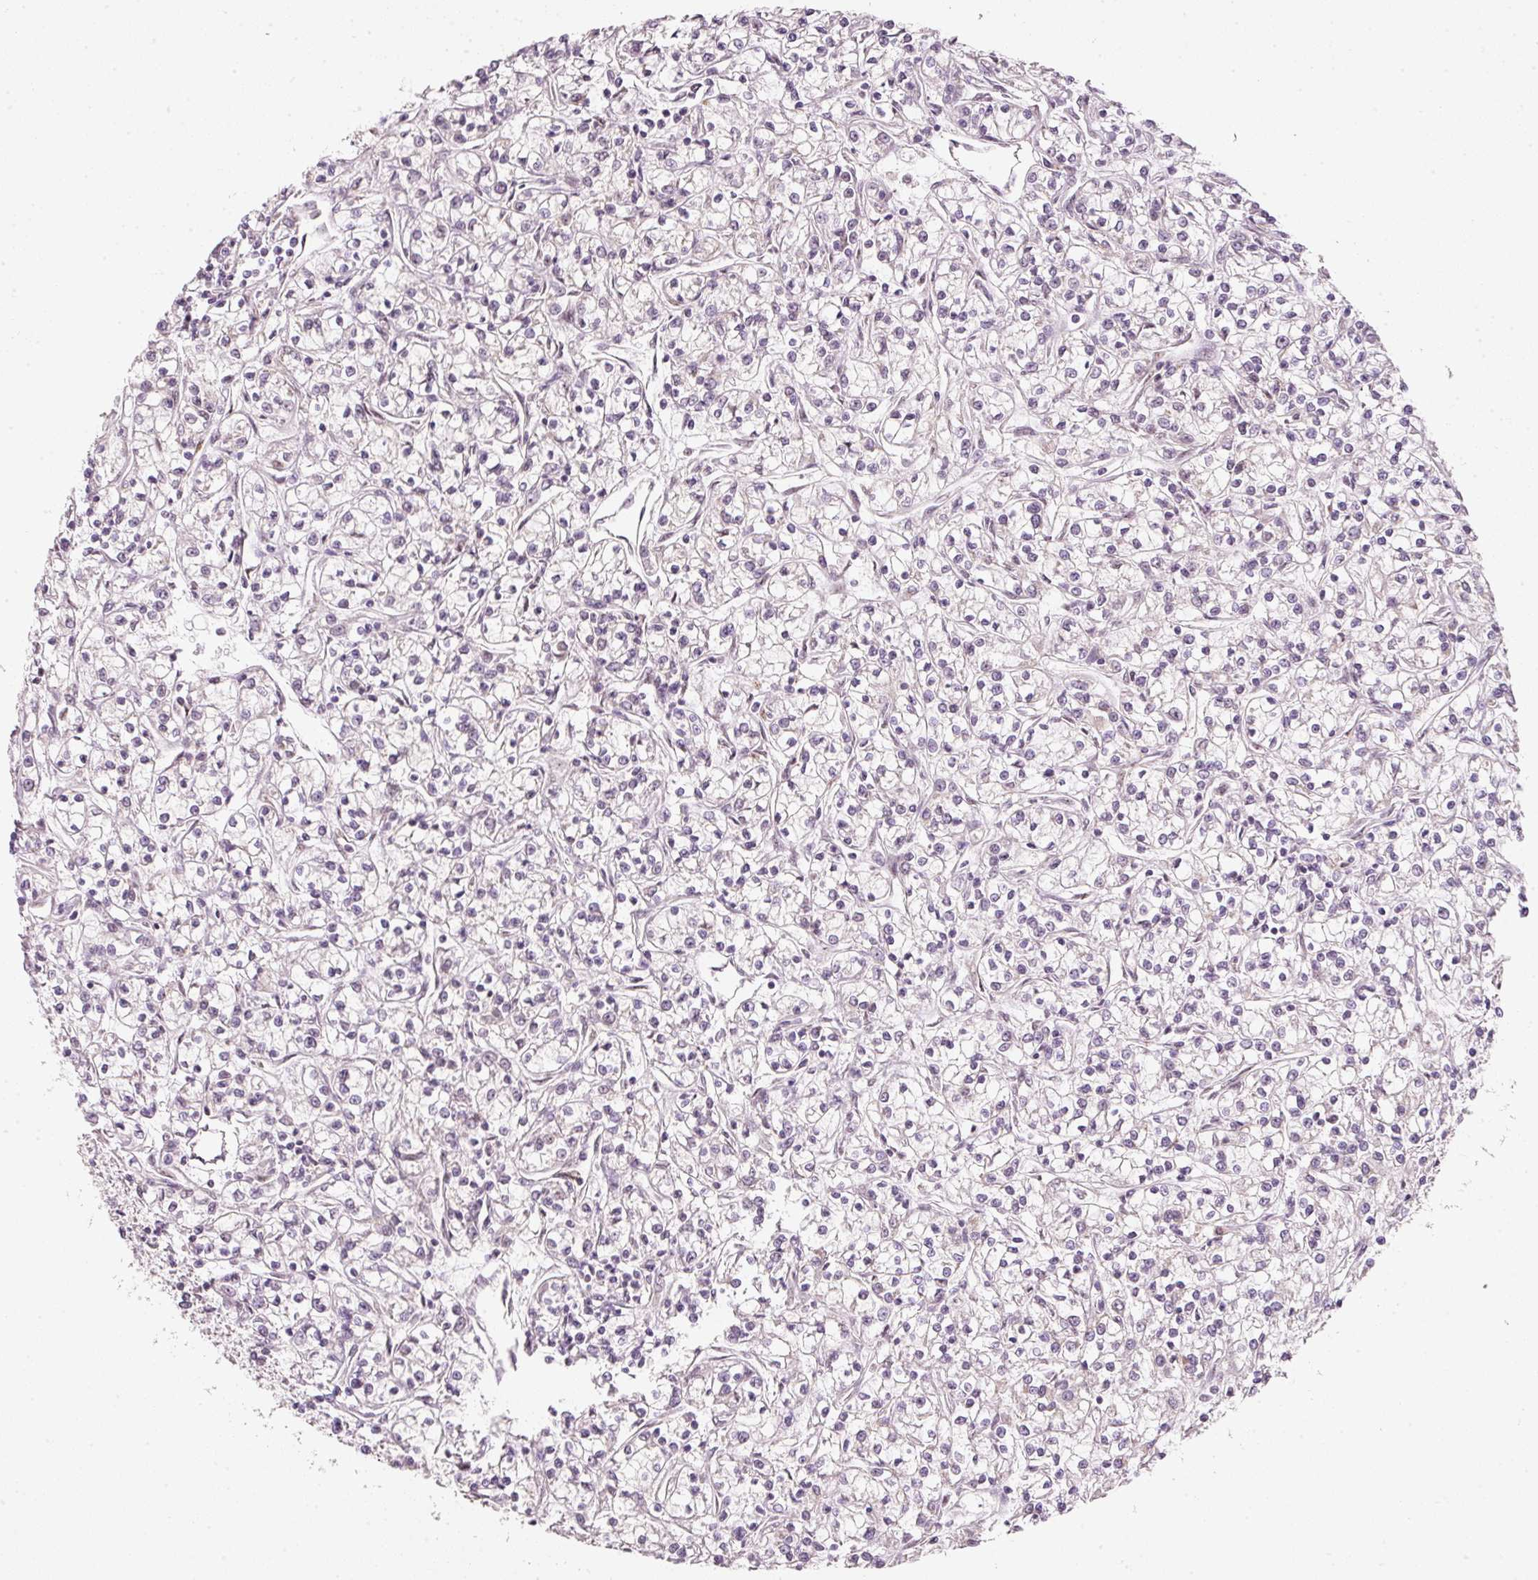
{"staining": {"intensity": "negative", "quantity": "none", "location": "none"}, "tissue": "renal cancer", "cell_type": "Tumor cells", "image_type": "cancer", "snomed": [{"axis": "morphology", "description": "Adenocarcinoma, NOS"}, {"axis": "topography", "description": "Kidney"}], "caption": "Protein analysis of renal adenocarcinoma demonstrates no significant expression in tumor cells. (DAB (3,3'-diaminobenzidine) immunohistochemistry, high magnification).", "gene": "FSTL3", "patient": {"sex": "female", "age": 59}}